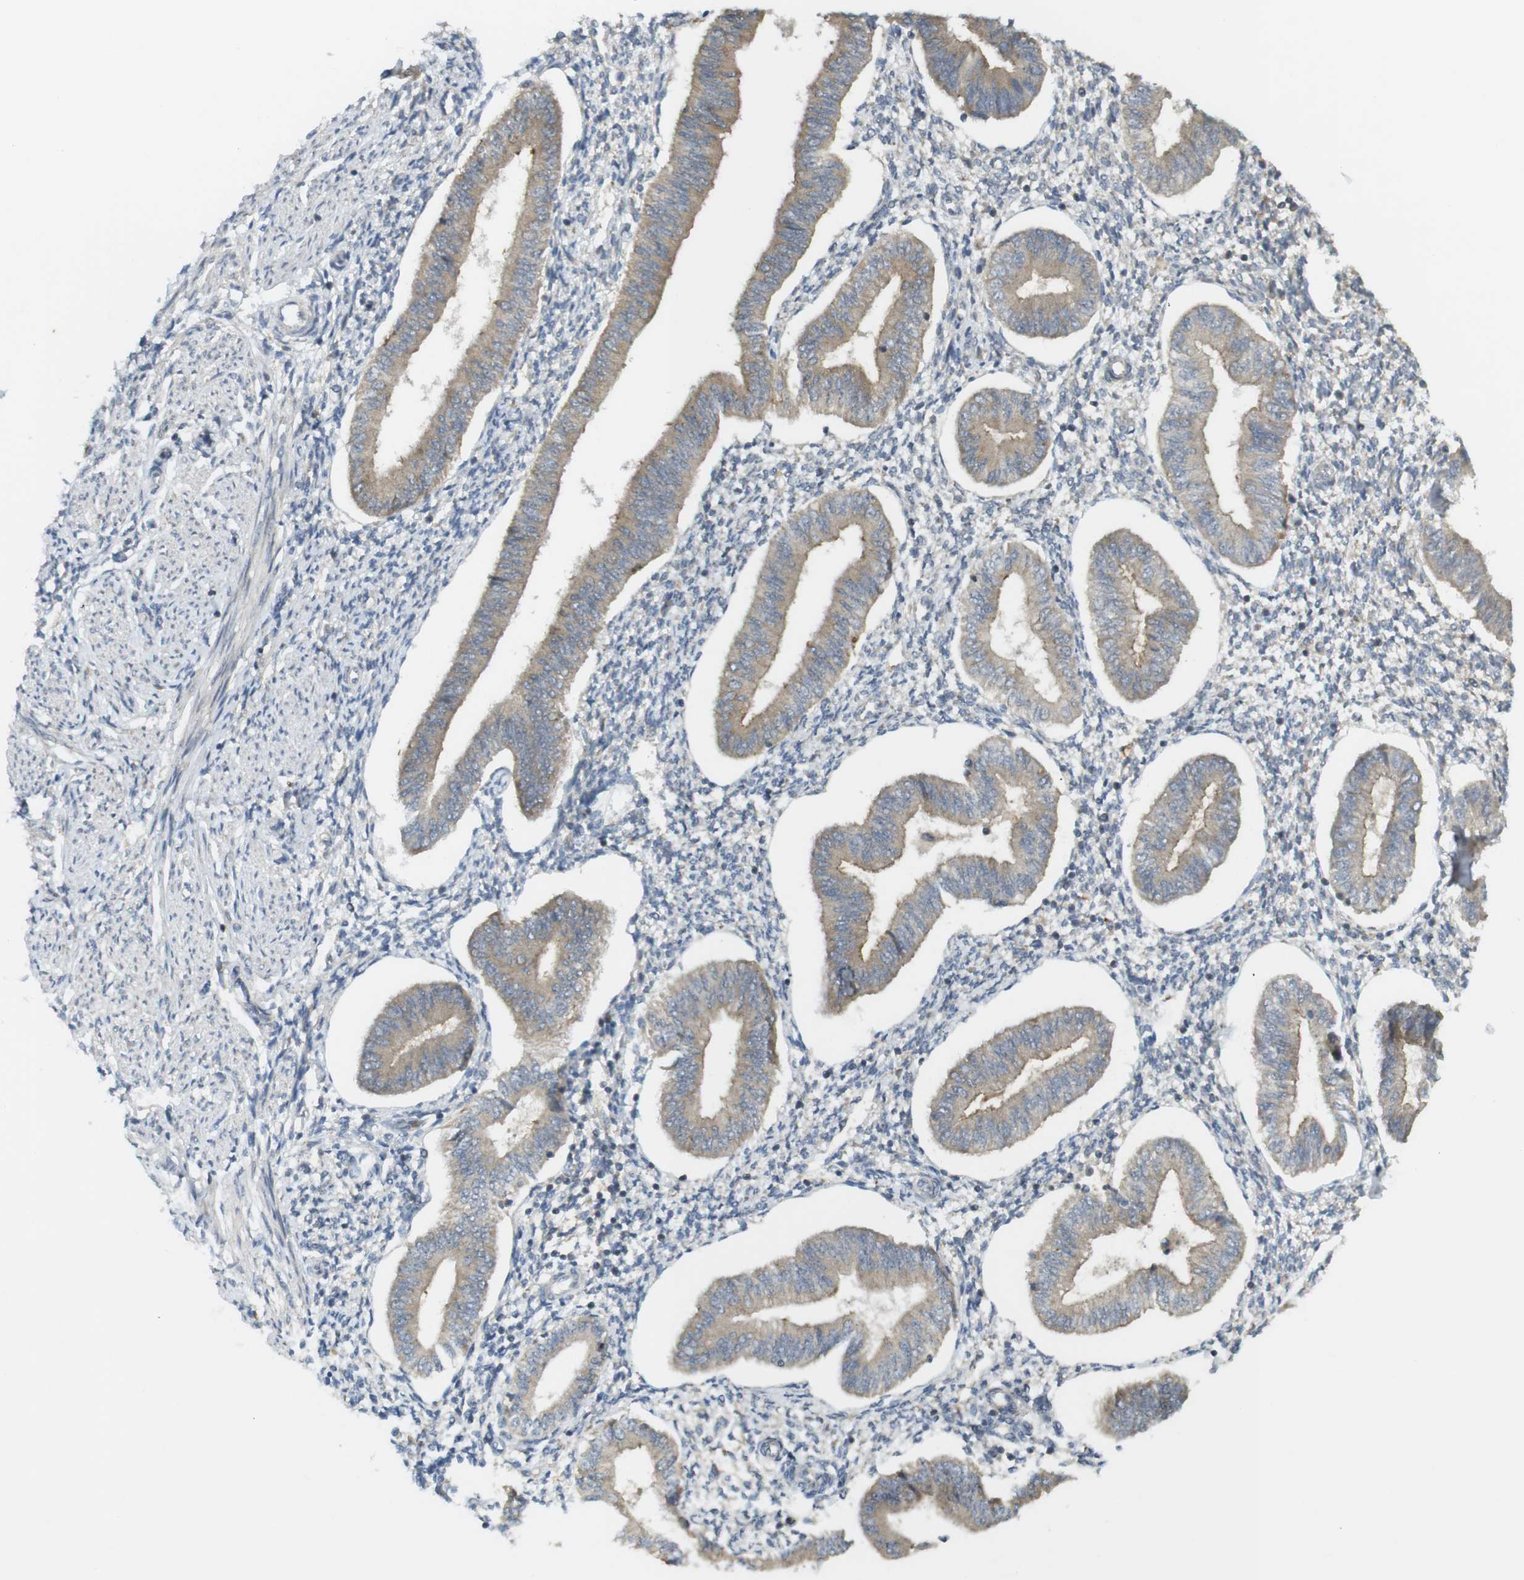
{"staining": {"intensity": "moderate", "quantity": "<25%", "location": "cytoplasmic/membranous"}, "tissue": "endometrium", "cell_type": "Cells in endometrial stroma", "image_type": "normal", "snomed": [{"axis": "morphology", "description": "Normal tissue, NOS"}, {"axis": "topography", "description": "Endometrium"}], "caption": "The immunohistochemical stain shows moderate cytoplasmic/membranous positivity in cells in endometrial stroma of unremarkable endometrium.", "gene": "CLRN3", "patient": {"sex": "female", "age": 50}}